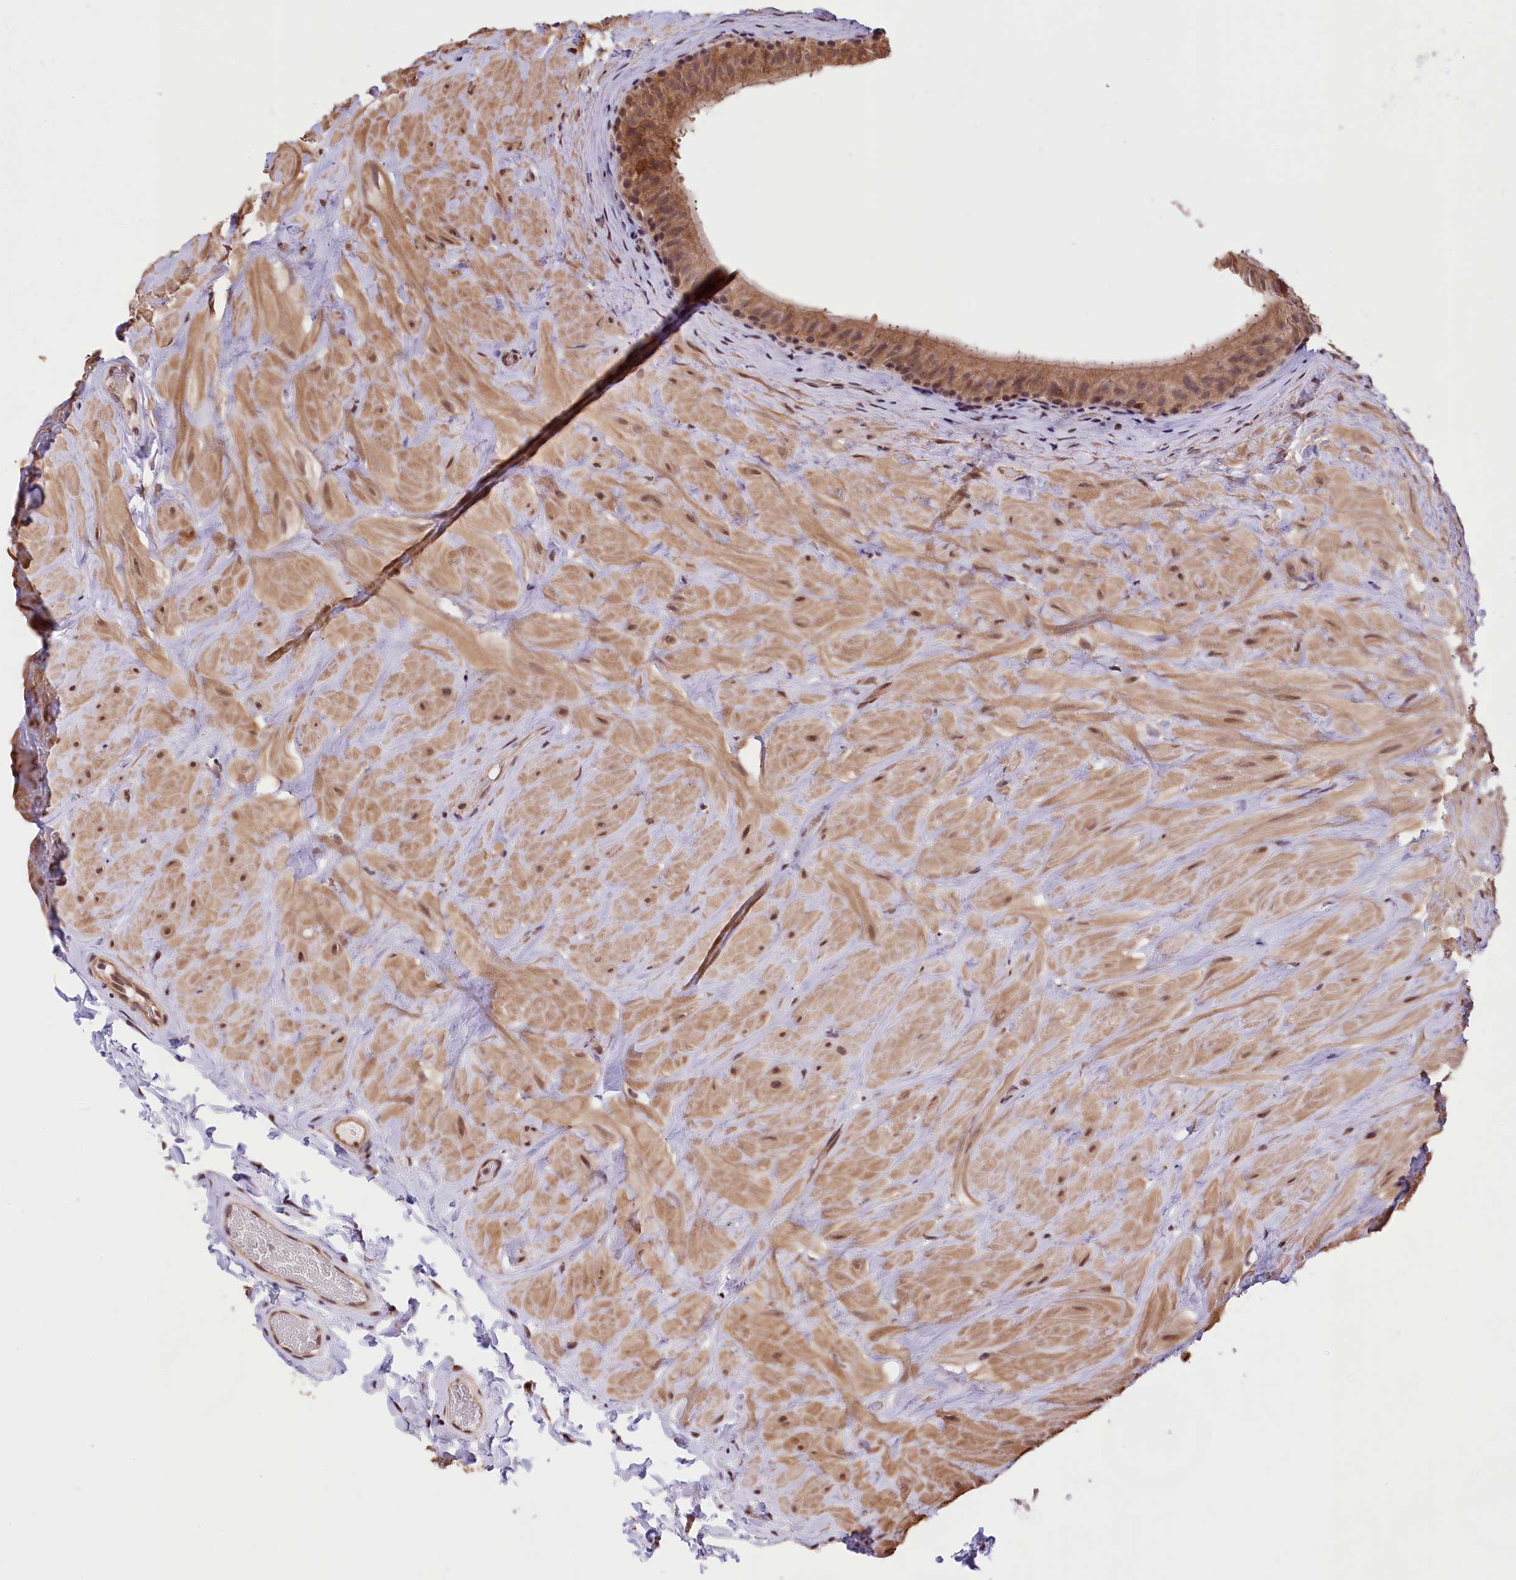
{"staining": {"intensity": "strong", "quantity": ">75%", "location": "cytoplasmic/membranous,nuclear"}, "tissue": "epididymis", "cell_type": "Glandular cells", "image_type": "normal", "snomed": [{"axis": "morphology", "description": "Normal tissue, NOS"}, {"axis": "topography", "description": "Soft tissue"}, {"axis": "topography", "description": "Vascular tissue"}, {"axis": "topography", "description": "Epididymis"}], "caption": "Immunohistochemical staining of benign human epididymis reveals >75% levels of strong cytoplasmic/membranous,nuclear protein positivity in about >75% of glandular cells. The protein of interest is stained brown, and the nuclei are stained in blue (DAB (3,3'-diaminobenzidine) IHC with brightfield microscopy, high magnification).", "gene": "ZC3H4", "patient": {"sex": "male", "age": 49}}